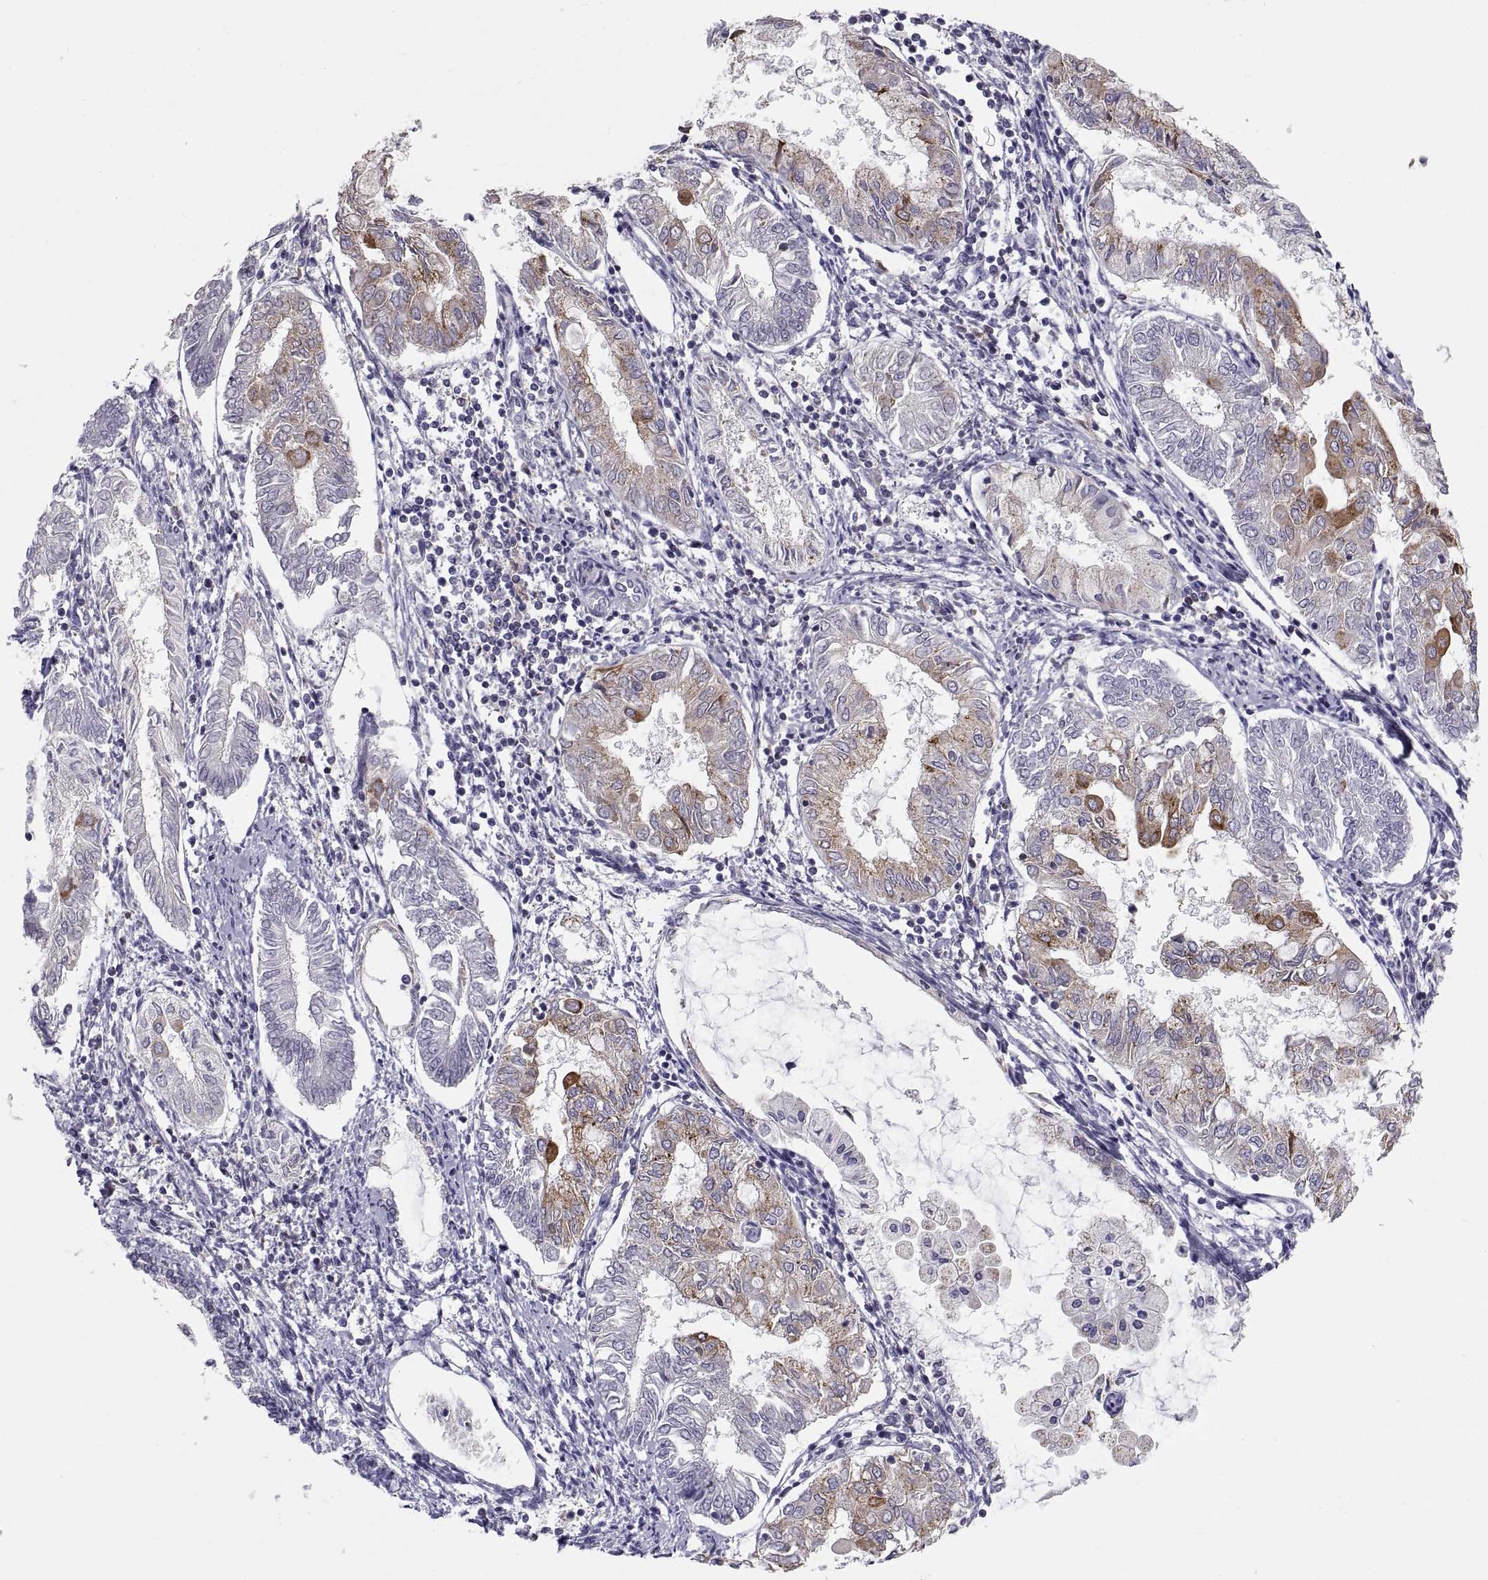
{"staining": {"intensity": "strong", "quantity": "<25%", "location": "cytoplasmic/membranous,nuclear"}, "tissue": "endometrial cancer", "cell_type": "Tumor cells", "image_type": "cancer", "snomed": [{"axis": "morphology", "description": "Adenocarcinoma, NOS"}, {"axis": "topography", "description": "Endometrium"}], "caption": "There is medium levels of strong cytoplasmic/membranous and nuclear expression in tumor cells of adenocarcinoma (endometrial), as demonstrated by immunohistochemical staining (brown color).", "gene": "ERO1A", "patient": {"sex": "female", "age": 68}}